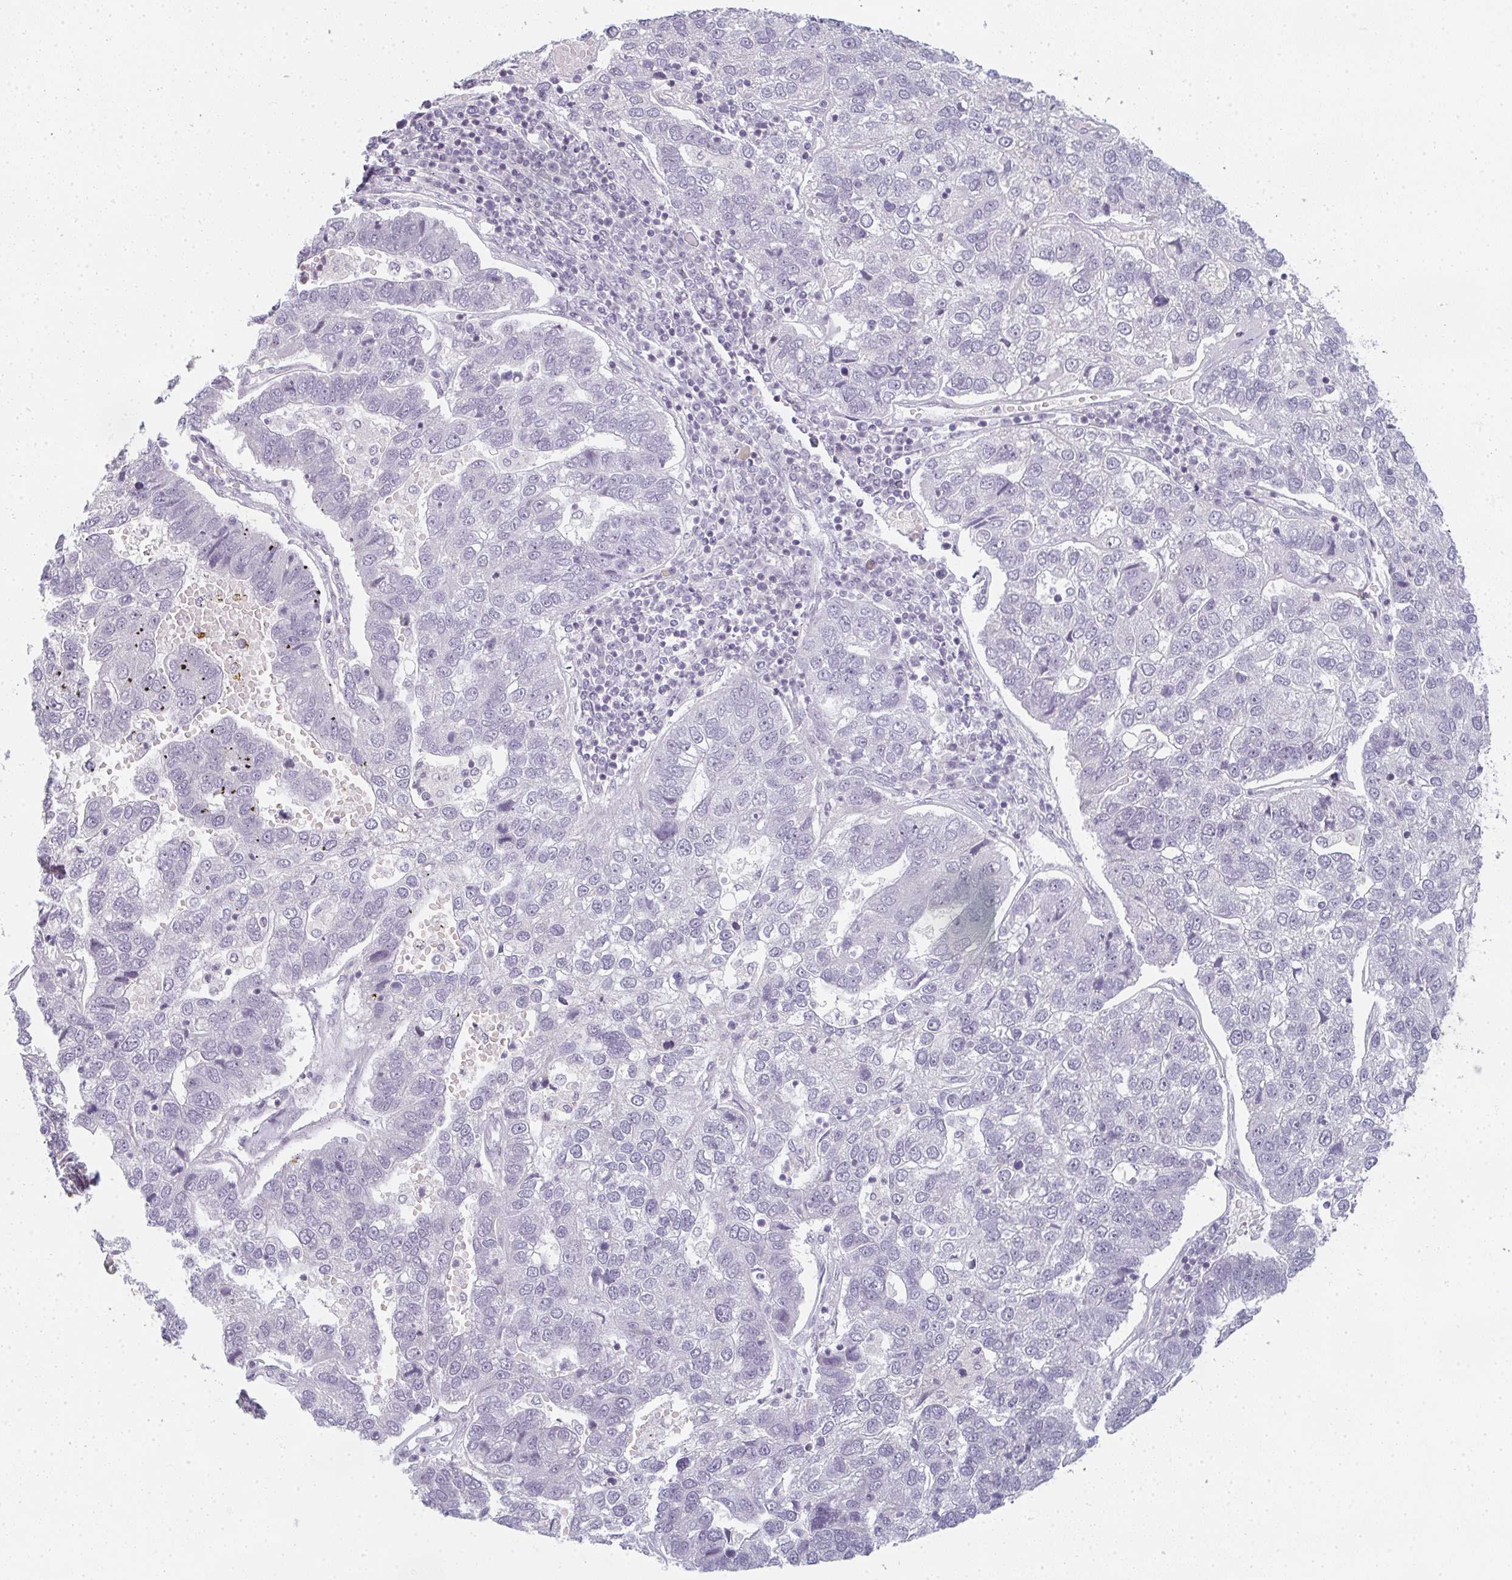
{"staining": {"intensity": "negative", "quantity": "none", "location": "none"}, "tissue": "pancreatic cancer", "cell_type": "Tumor cells", "image_type": "cancer", "snomed": [{"axis": "morphology", "description": "Adenocarcinoma, NOS"}, {"axis": "topography", "description": "Pancreas"}], "caption": "This histopathology image is of pancreatic adenocarcinoma stained with IHC to label a protein in brown with the nuclei are counter-stained blue. There is no staining in tumor cells.", "gene": "RBBP6", "patient": {"sex": "female", "age": 61}}